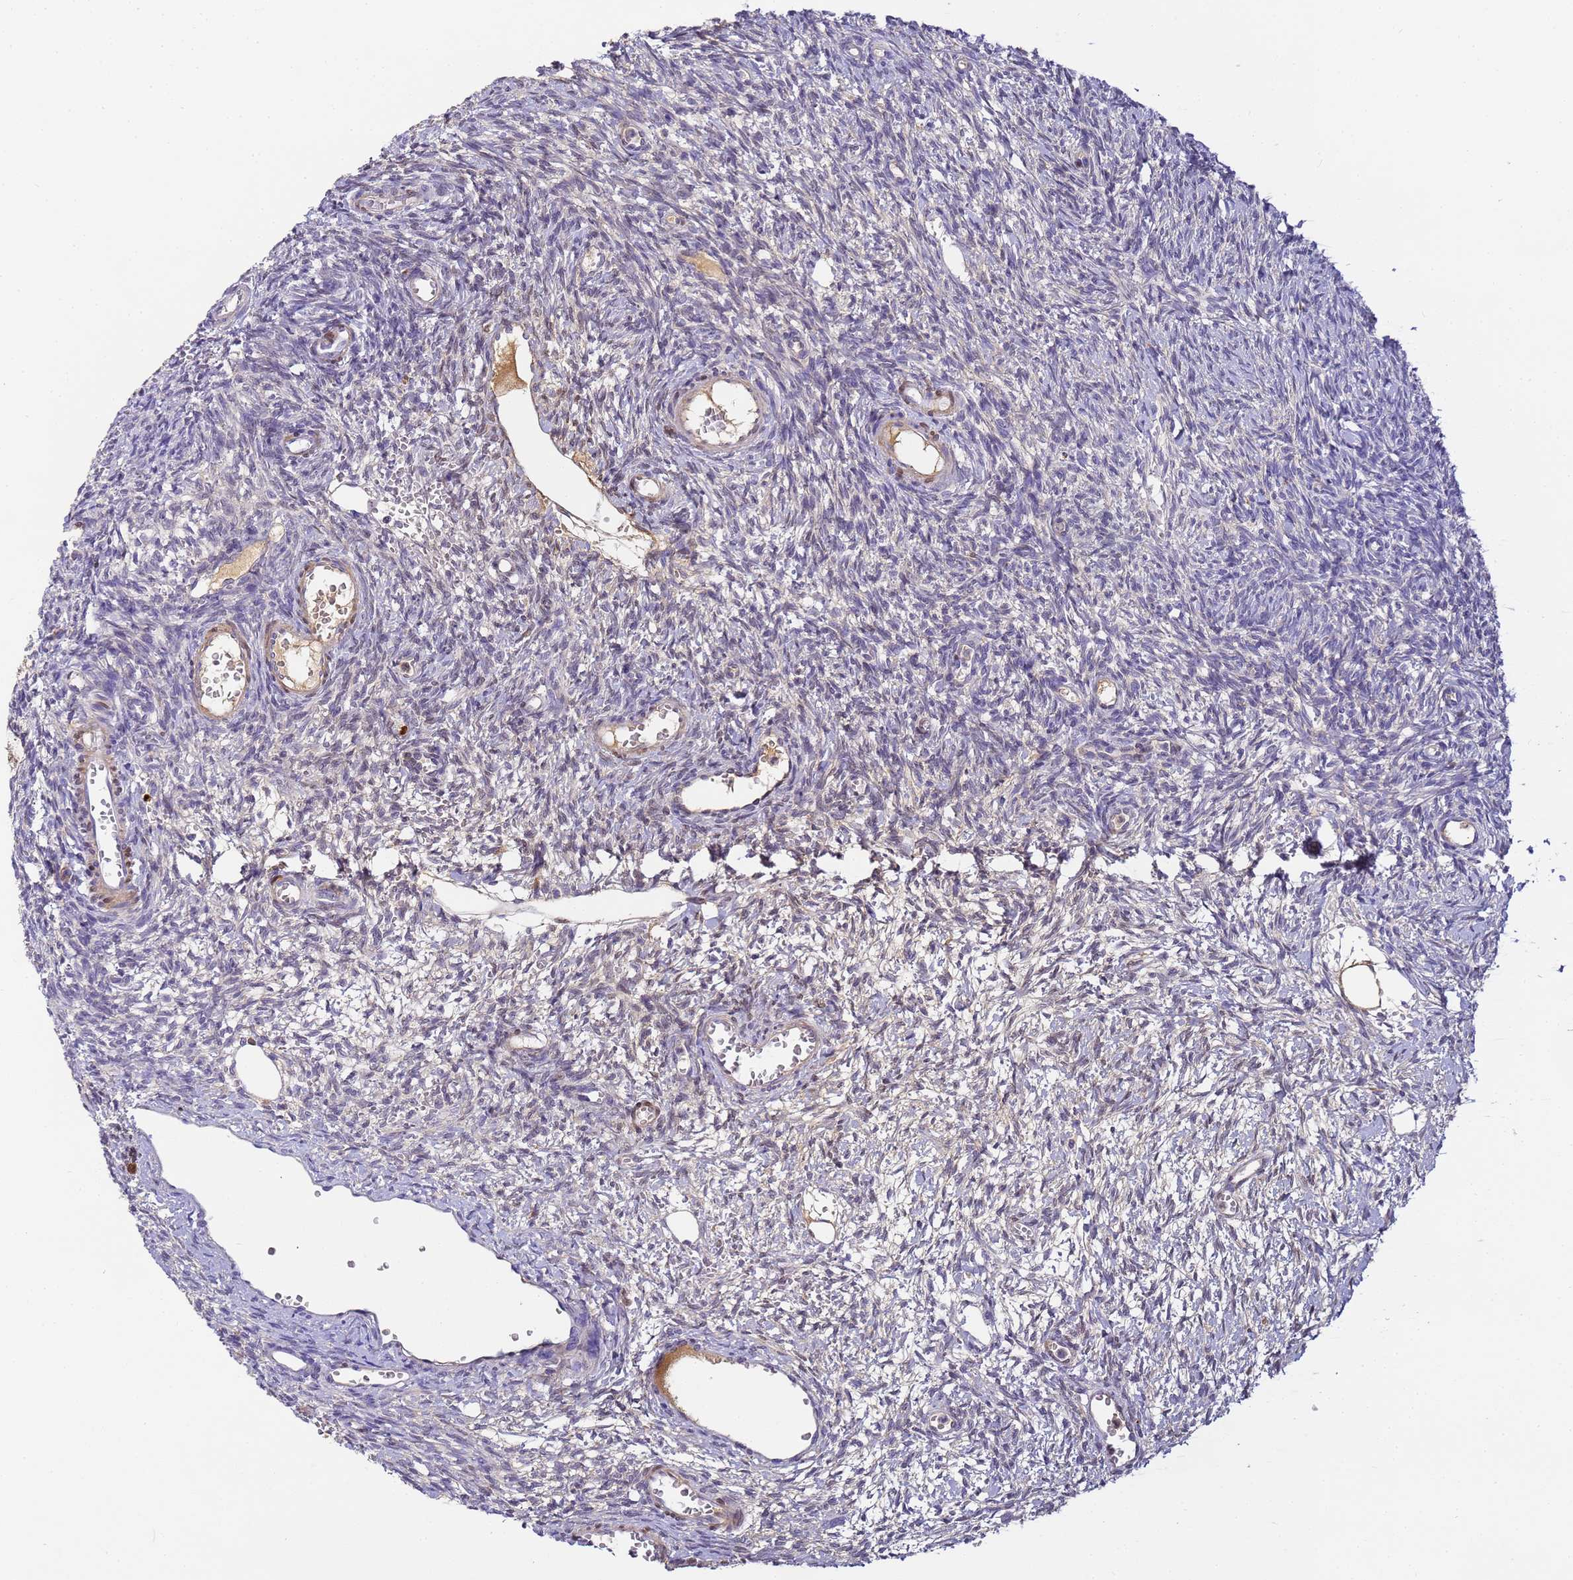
{"staining": {"intensity": "moderate", "quantity": "<25%", "location": "cytoplasmic/membranous"}, "tissue": "ovary", "cell_type": "Ovarian stroma cells", "image_type": "normal", "snomed": [{"axis": "morphology", "description": "Normal tissue, NOS"}, {"axis": "topography", "description": "Ovary"}], "caption": "This micrograph exhibits immunohistochemistry staining of normal ovary, with low moderate cytoplasmic/membranous expression in about <25% of ovarian stroma cells.", "gene": "CFHR1", "patient": {"sex": "female", "age": 39}}